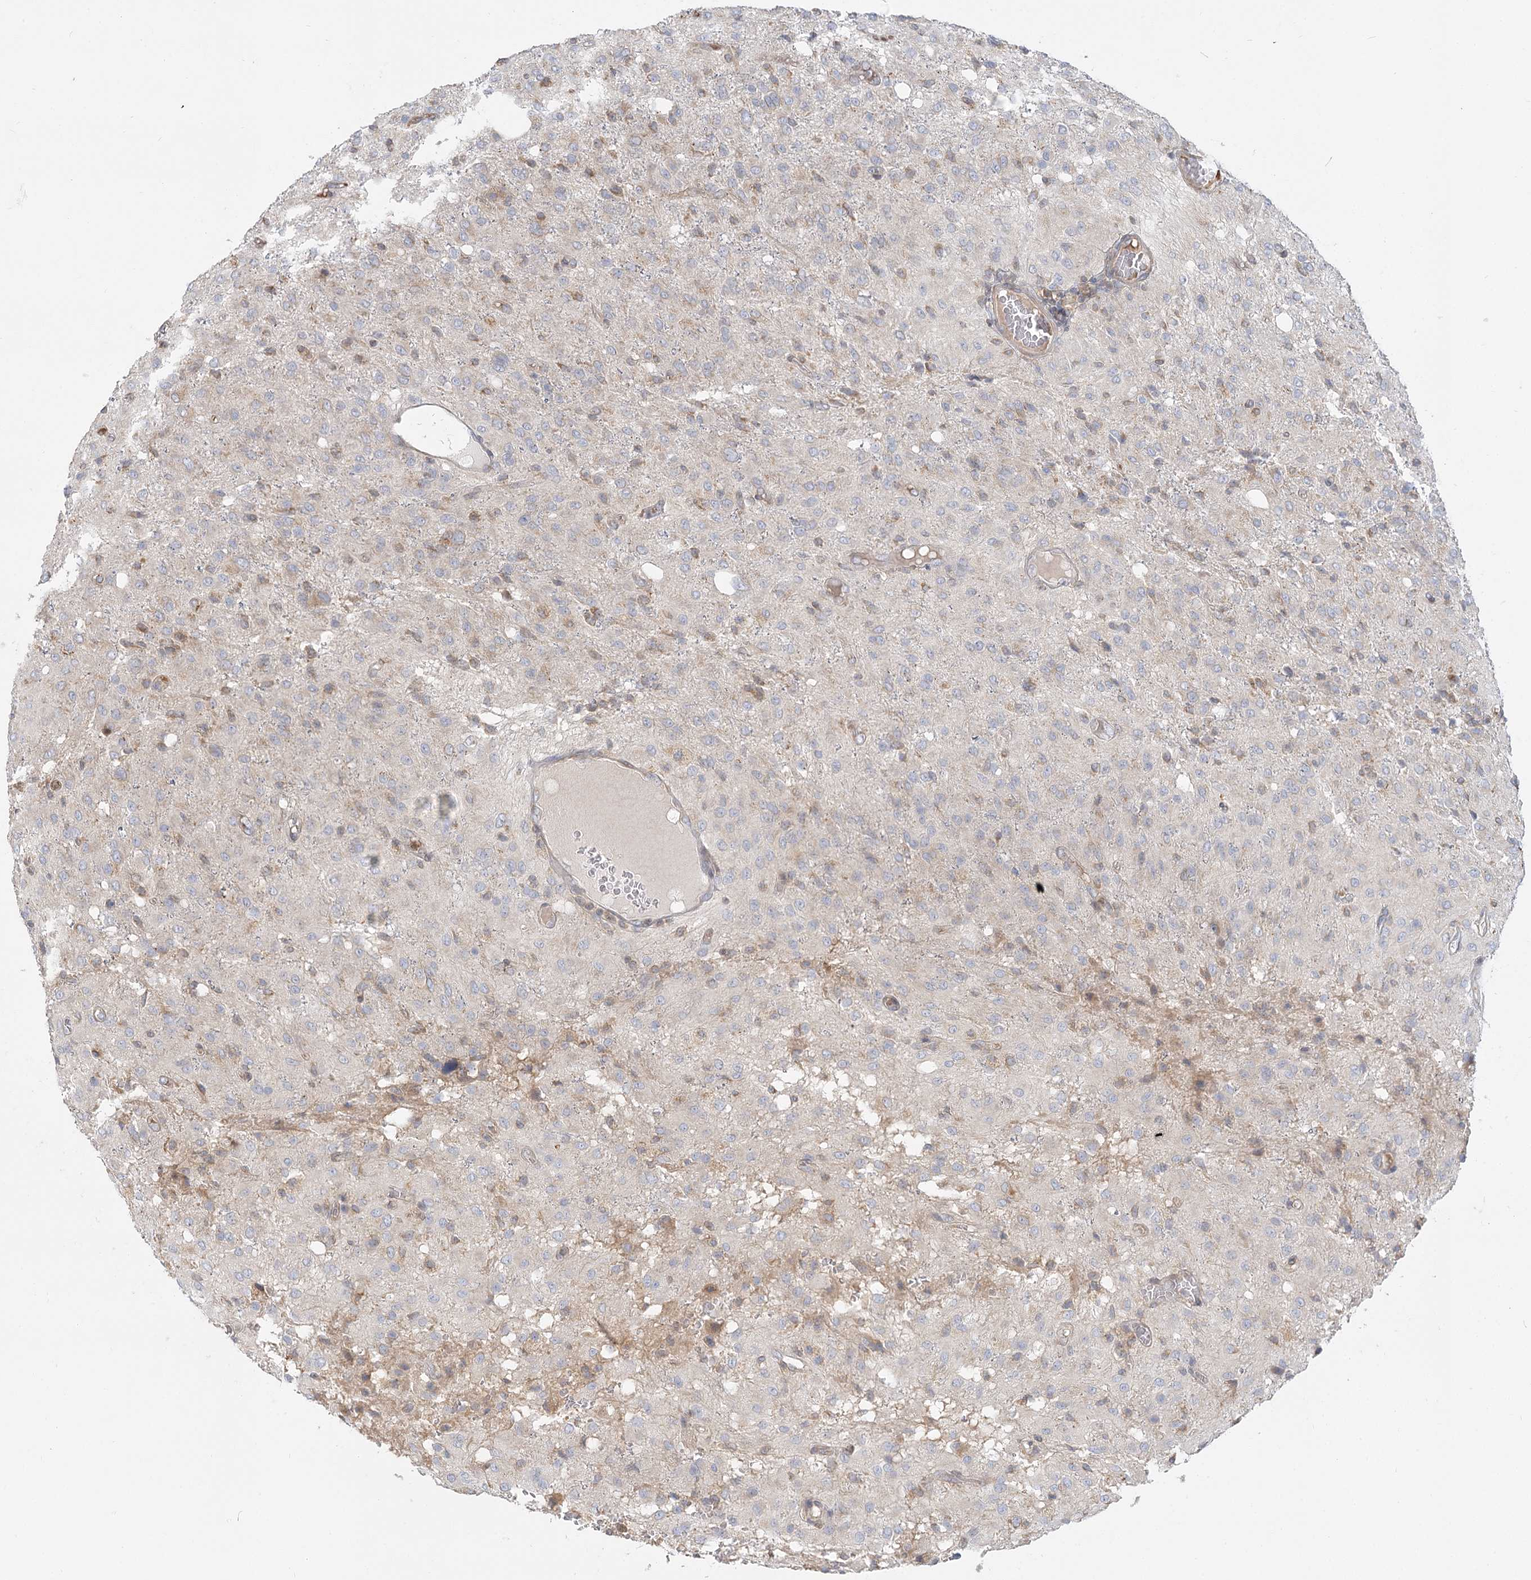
{"staining": {"intensity": "negative", "quantity": "none", "location": "none"}, "tissue": "glioma", "cell_type": "Tumor cells", "image_type": "cancer", "snomed": [{"axis": "morphology", "description": "Glioma, malignant, High grade"}, {"axis": "topography", "description": "Brain"}], "caption": "Histopathology image shows no significant protein expression in tumor cells of glioma. (DAB IHC with hematoxylin counter stain).", "gene": "MTMR3", "patient": {"sex": "female", "age": 59}}